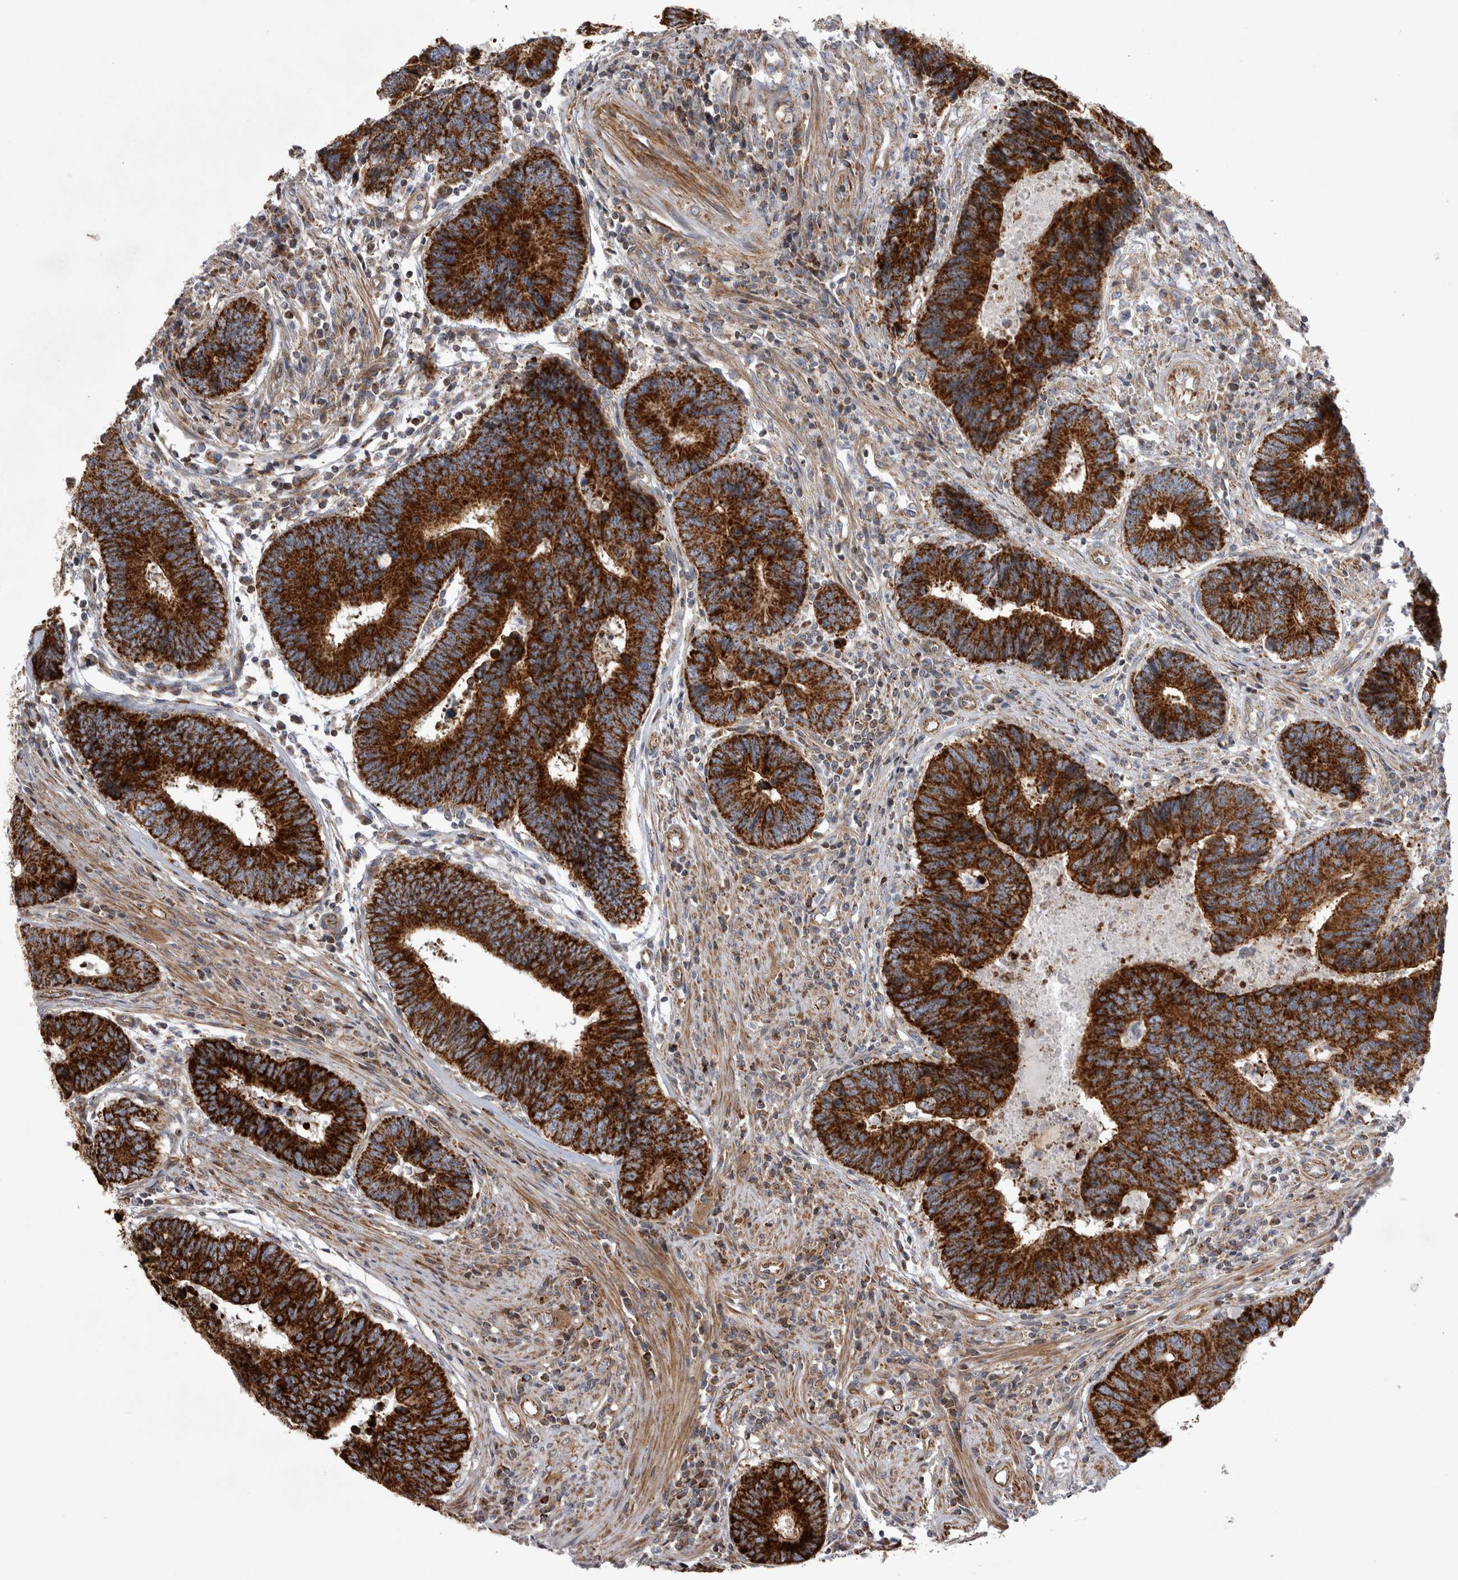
{"staining": {"intensity": "strong", "quantity": ">75%", "location": "cytoplasmic/membranous"}, "tissue": "colorectal cancer", "cell_type": "Tumor cells", "image_type": "cancer", "snomed": [{"axis": "morphology", "description": "Adenocarcinoma, NOS"}, {"axis": "topography", "description": "Rectum"}], "caption": "Adenocarcinoma (colorectal) tissue reveals strong cytoplasmic/membranous staining in approximately >75% of tumor cells, visualized by immunohistochemistry.", "gene": "TSPOAP1", "patient": {"sex": "male", "age": 84}}